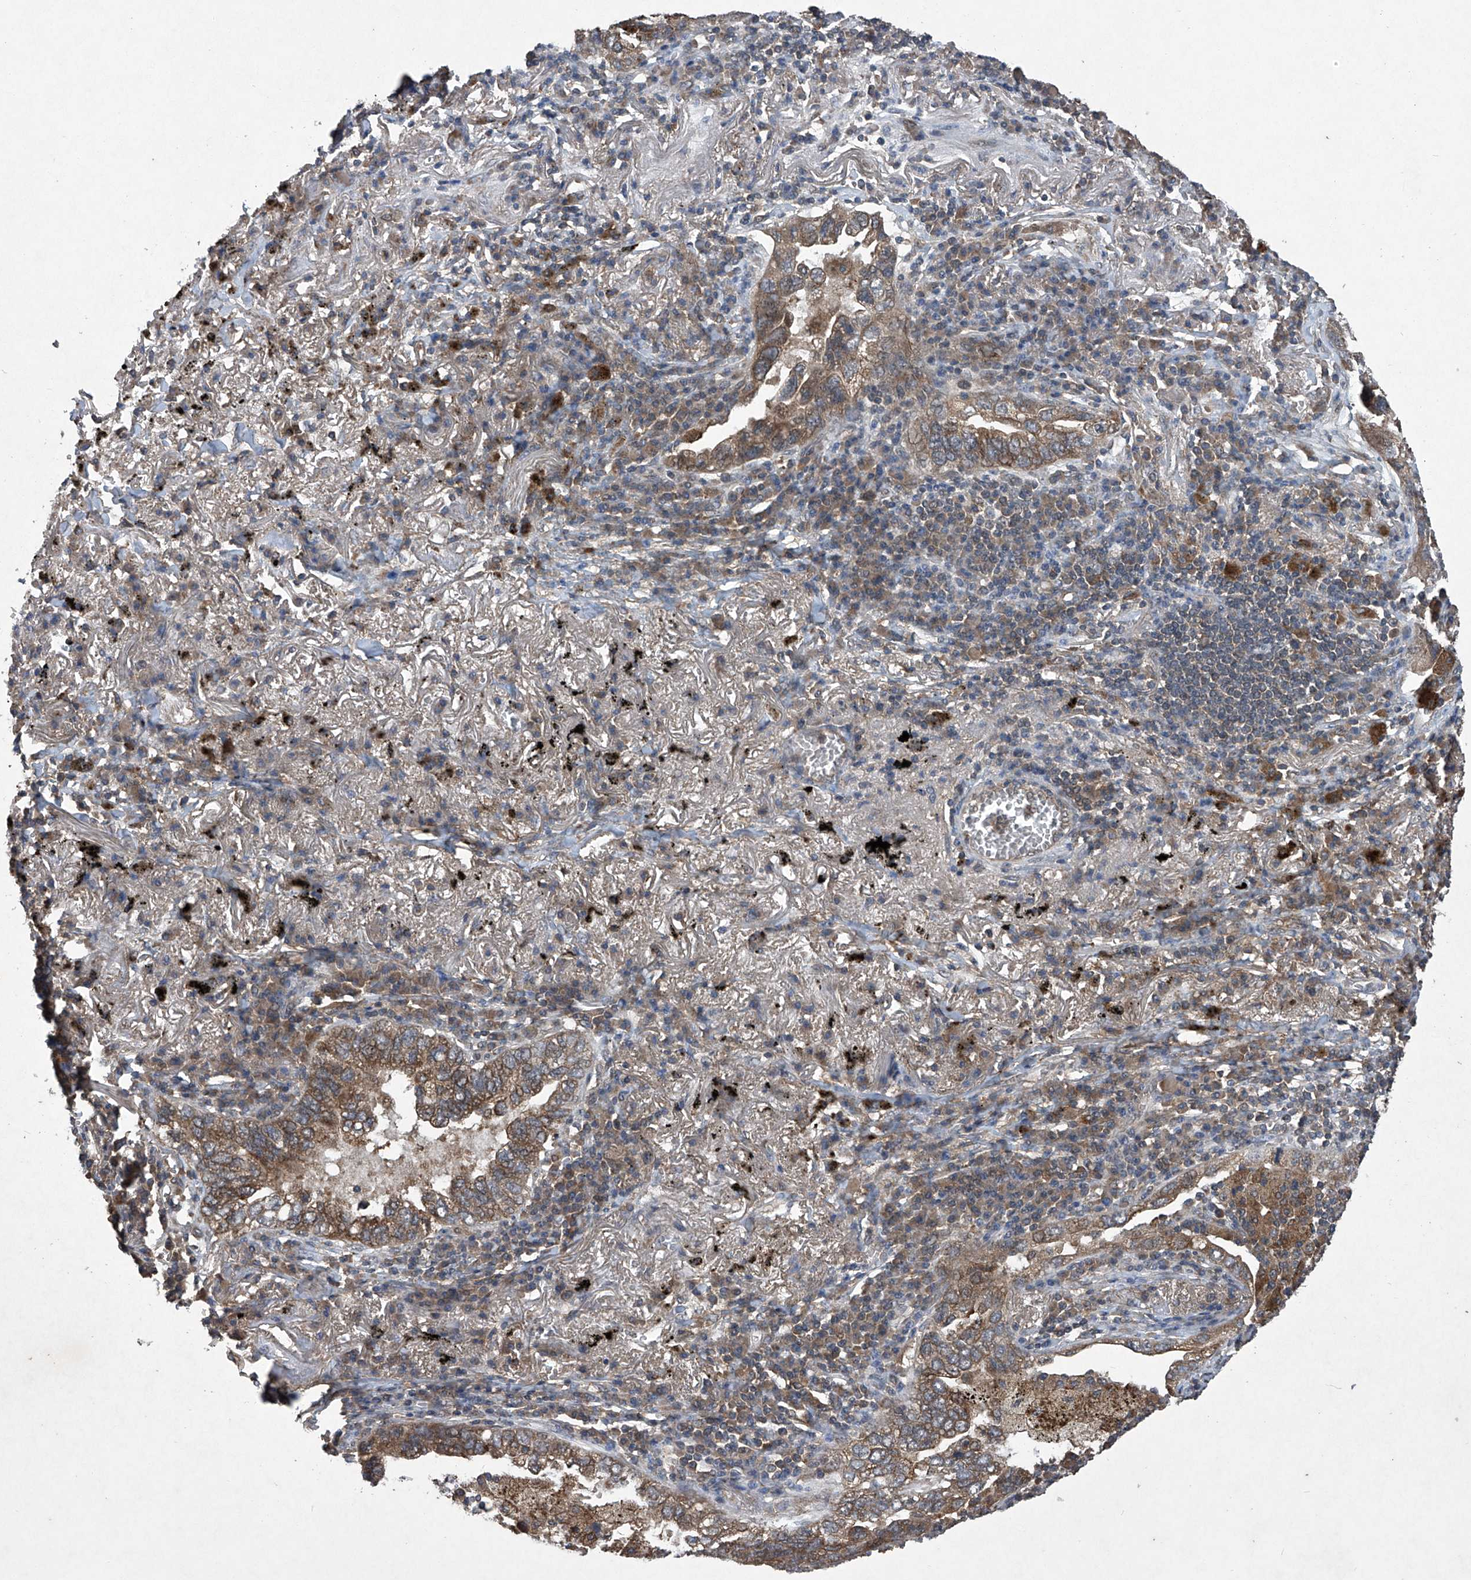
{"staining": {"intensity": "moderate", "quantity": ">75%", "location": "cytoplasmic/membranous"}, "tissue": "lung cancer", "cell_type": "Tumor cells", "image_type": "cancer", "snomed": [{"axis": "morphology", "description": "Adenocarcinoma, NOS"}, {"axis": "topography", "description": "Lung"}], "caption": "Protein analysis of lung cancer tissue displays moderate cytoplasmic/membranous expression in approximately >75% of tumor cells.", "gene": "SUMF2", "patient": {"sex": "male", "age": 65}}